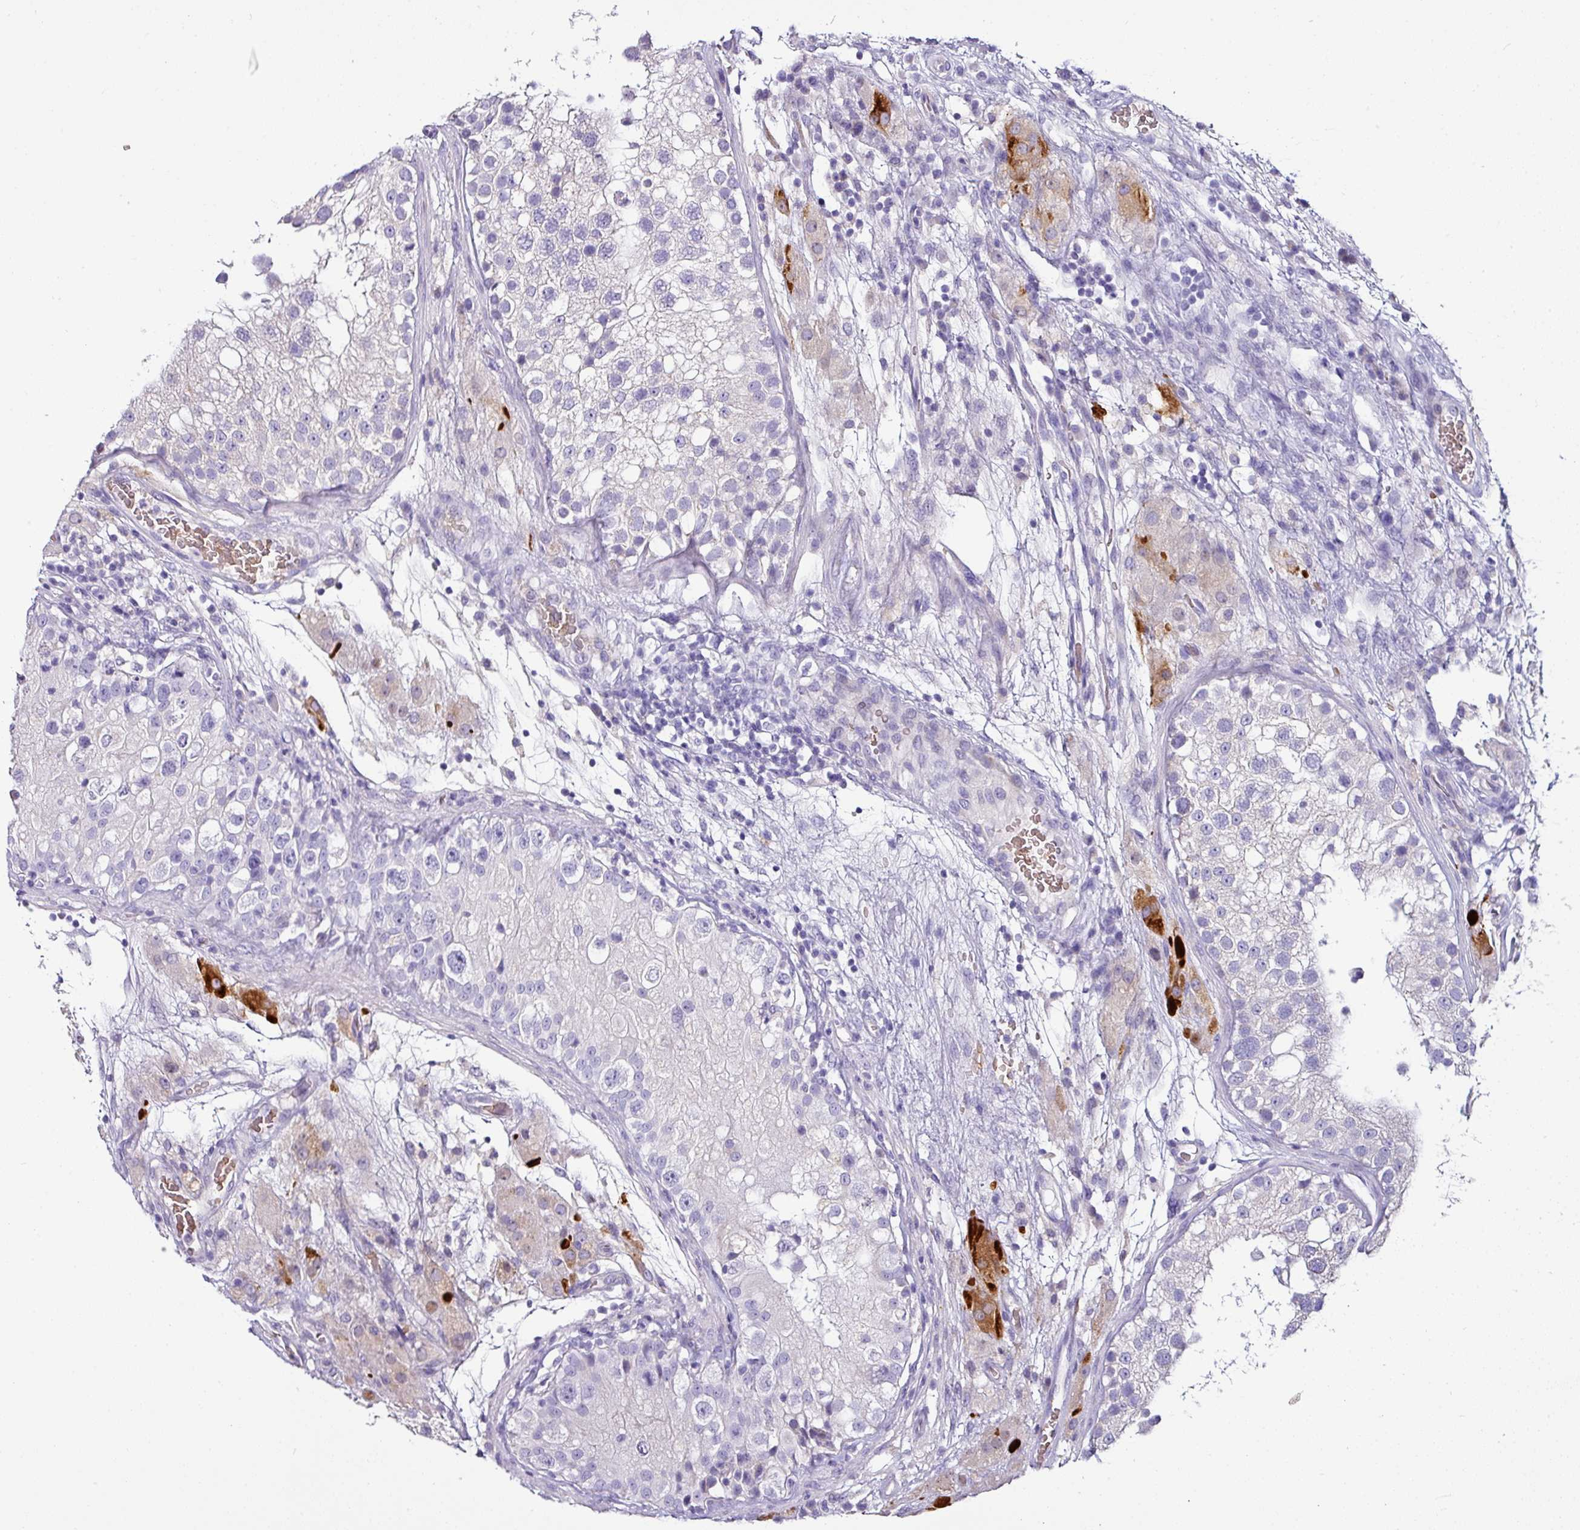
{"staining": {"intensity": "negative", "quantity": "none", "location": "none"}, "tissue": "testis", "cell_type": "Cells in seminiferous ducts", "image_type": "normal", "snomed": [{"axis": "morphology", "description": "Normal tissue, NOS"}, {"axis": "topography", "description": "Testis"}], "caption": "Immunohistochemistry photomicrograph of normal human testis stained for a protein (brown), which demonstrates no expression in cells in seminiferous ducts. The staining was performed using DAB to visualize the protein expression in brown, while the nuclei were stained in blue with hematoxylin (Magnification: 20x).", "gene": "NAPSA", "patient": {"sex": "male", "age": 26}}